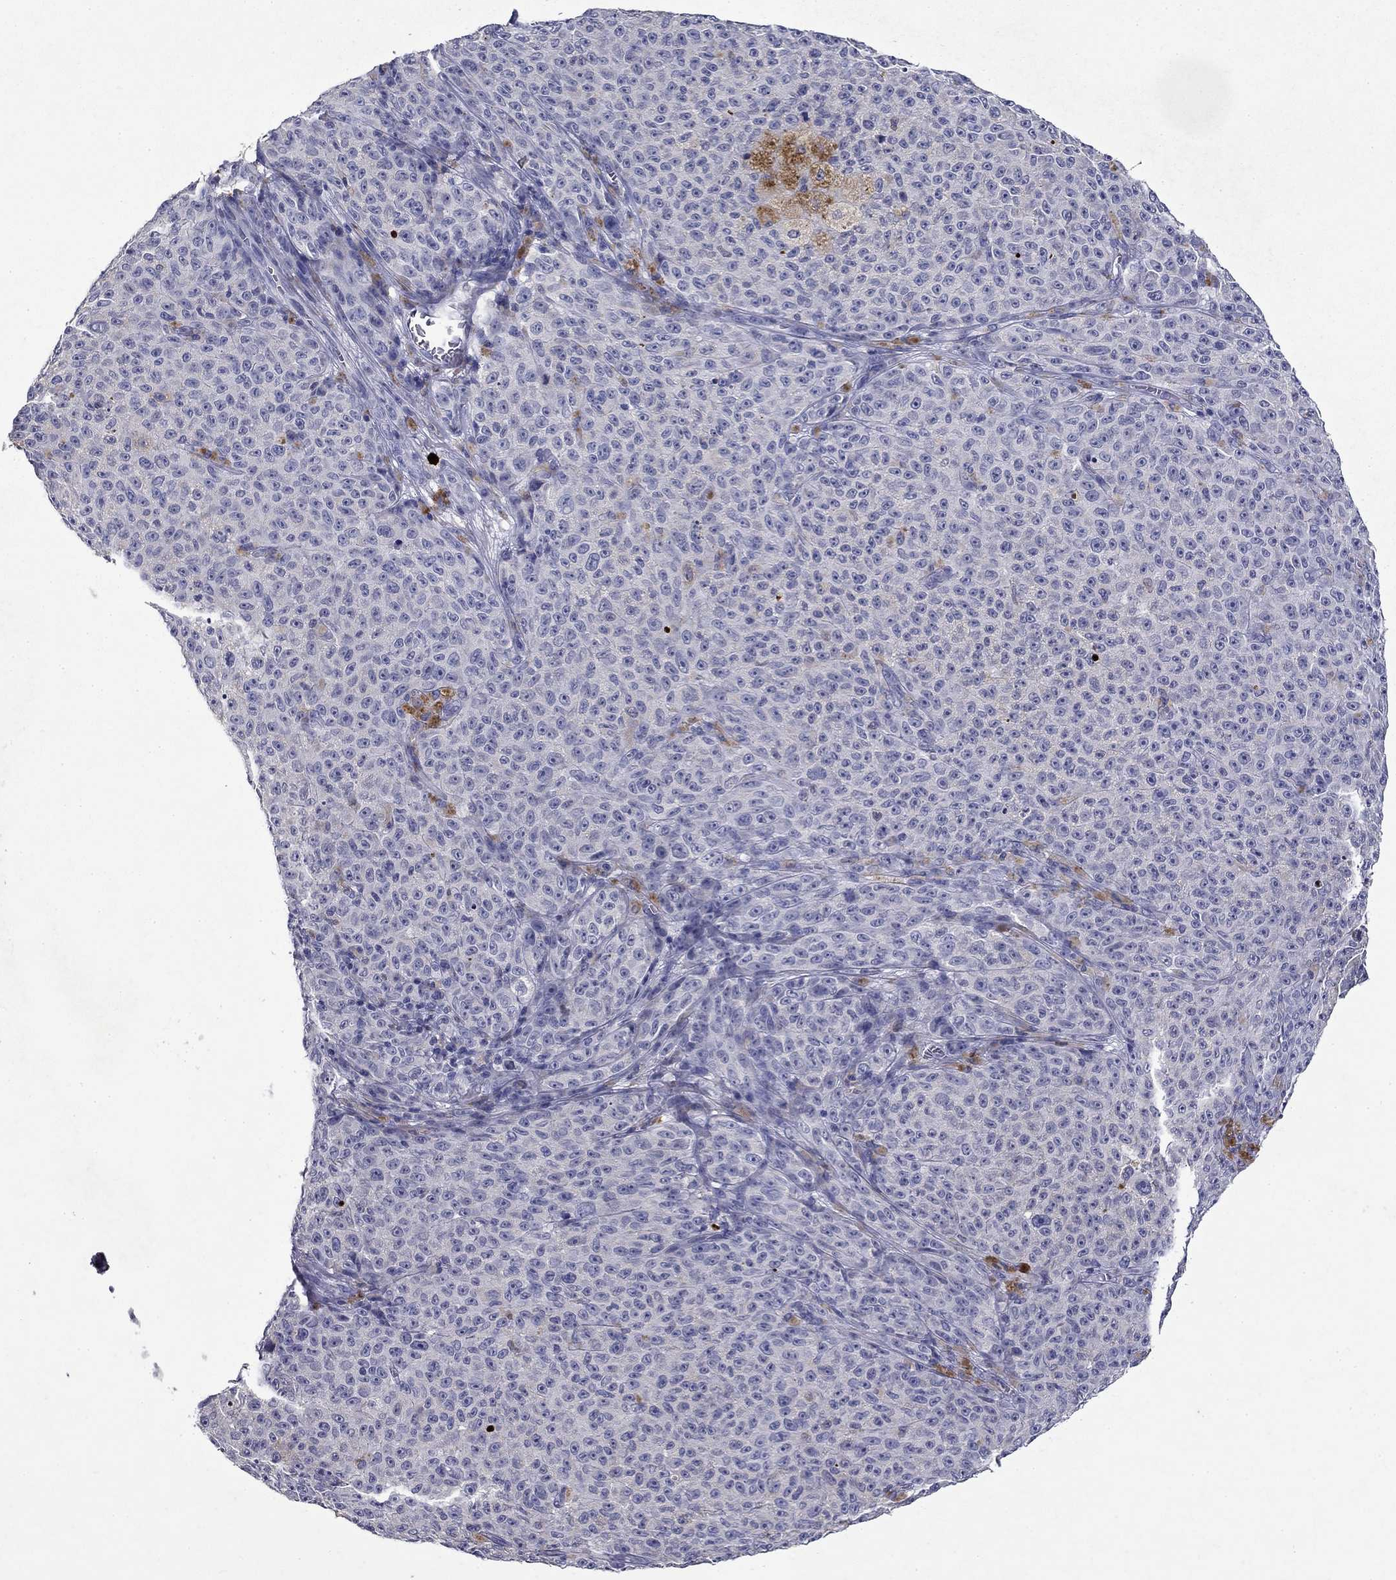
{"staining": {"intensity": "negative", "quantity": "none", "location": "none"}, "tissue": "melanoma", "cell_type": "Tumor cells", "image_type": "cancer", "snomed": [{"axis": "morphology", "description": "Malignant melanoma, NOS"}, {"axis": "topography", "description": "Skin"}], "caption": "This is a image of immunohistochemistry (IHC) staining of malignant melanoma, which shows no positivity in tumor cells.", "gene": "IRF5", "patient": {"sex": "female", "age": 82}}